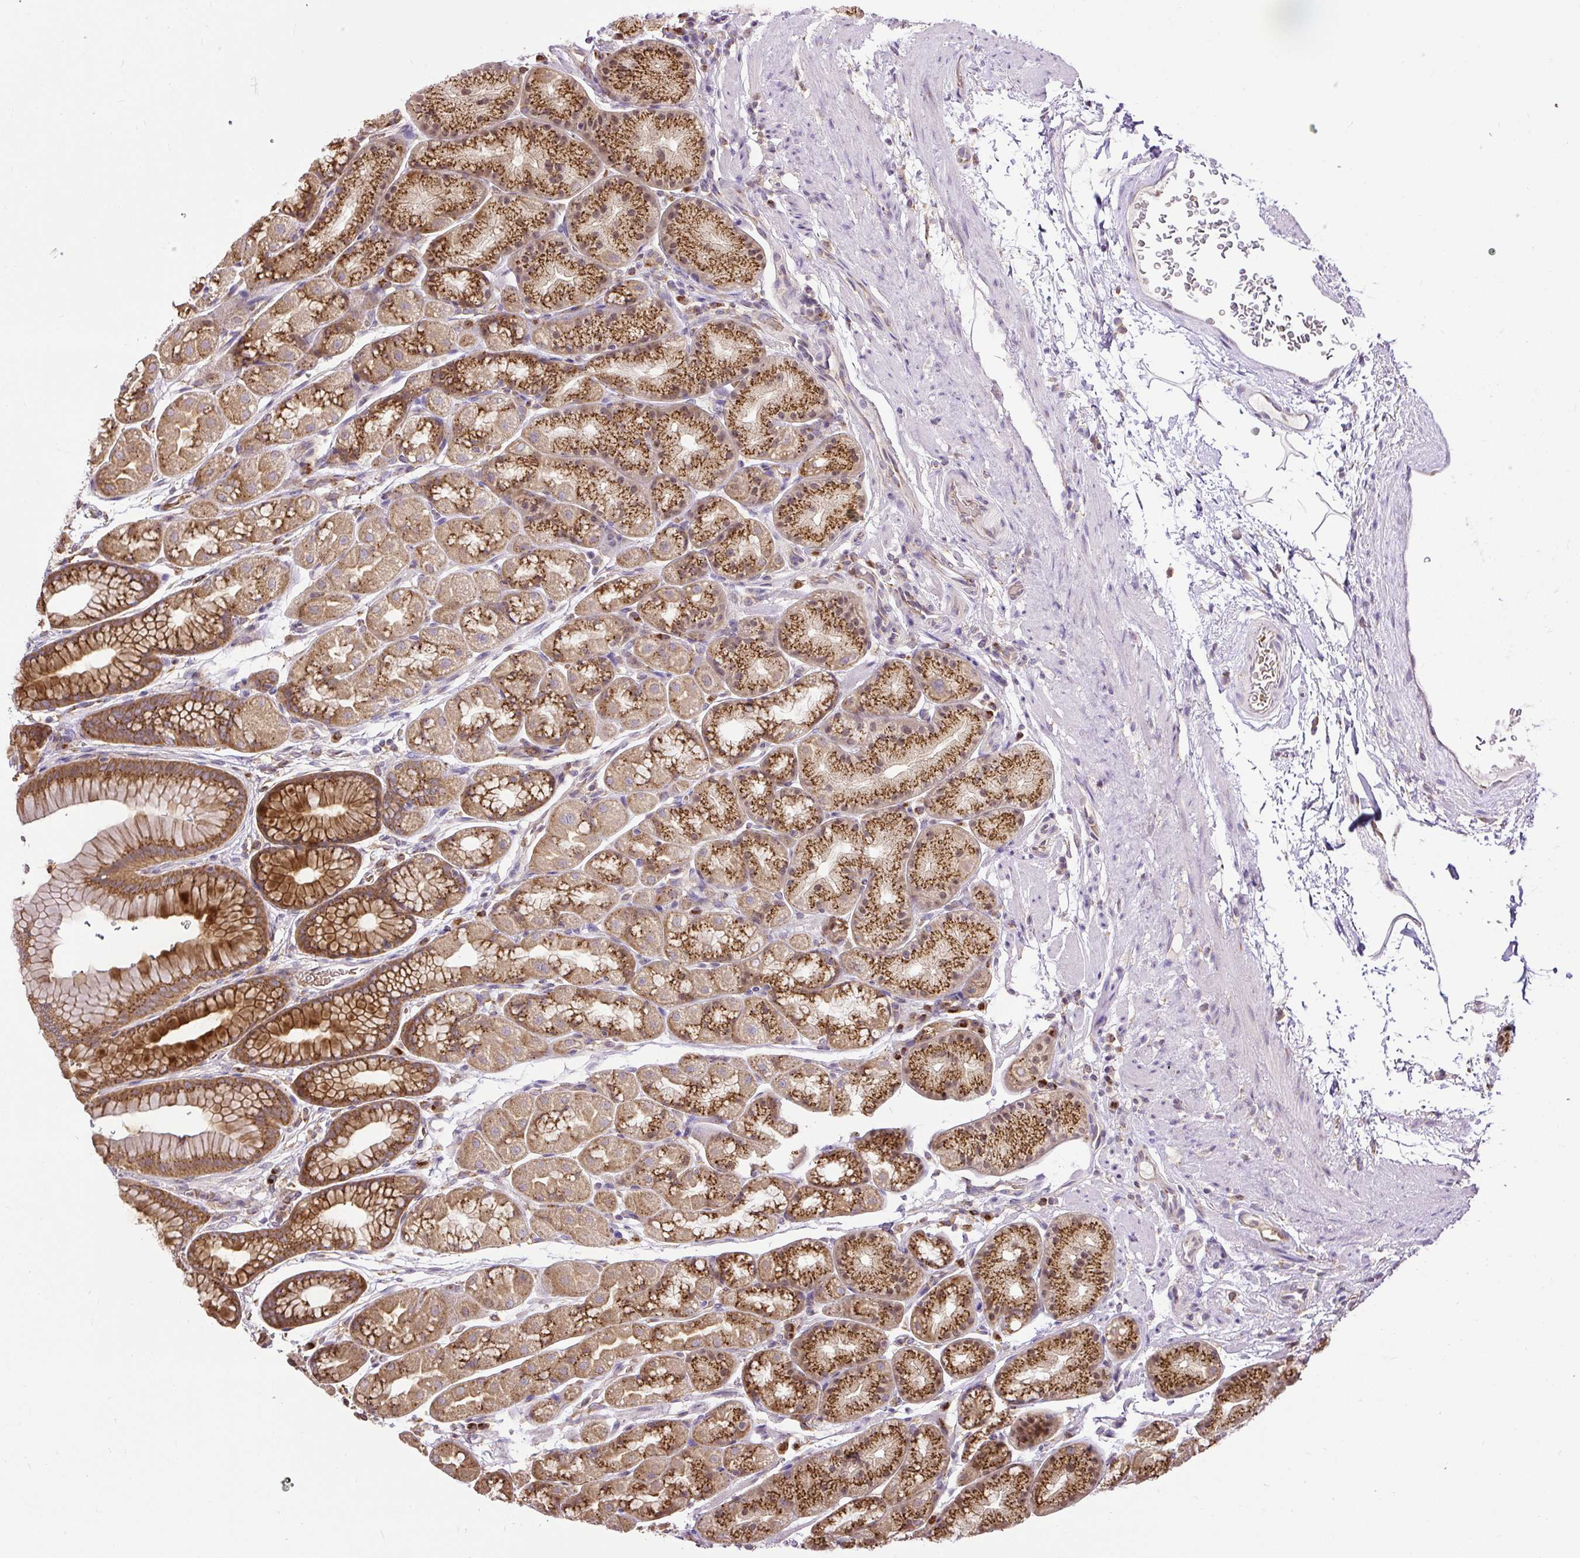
{"staining": {"intensity": "strong", "quantity": ">75%", "location": "cytoplasmic/membranous"}, "tissue": "stomach", "cell_type": "Glandular cells", "image_type": "normal", "snomed": [{"axis": "morphology", "description": "Normal tissue, NOS"}, {"axis": "topography", "description": "Stomach, lower"}], "caption": "This micrograph shows unremarkable stomach stained with IHC to label a protein in brown. The cytoplasmic/membranous of glandular cells show strong positivity for the protein. Nuclei are counter-stained blue.", "gene": "SMC4", "patient": {"sex": "male", "age": 67}}